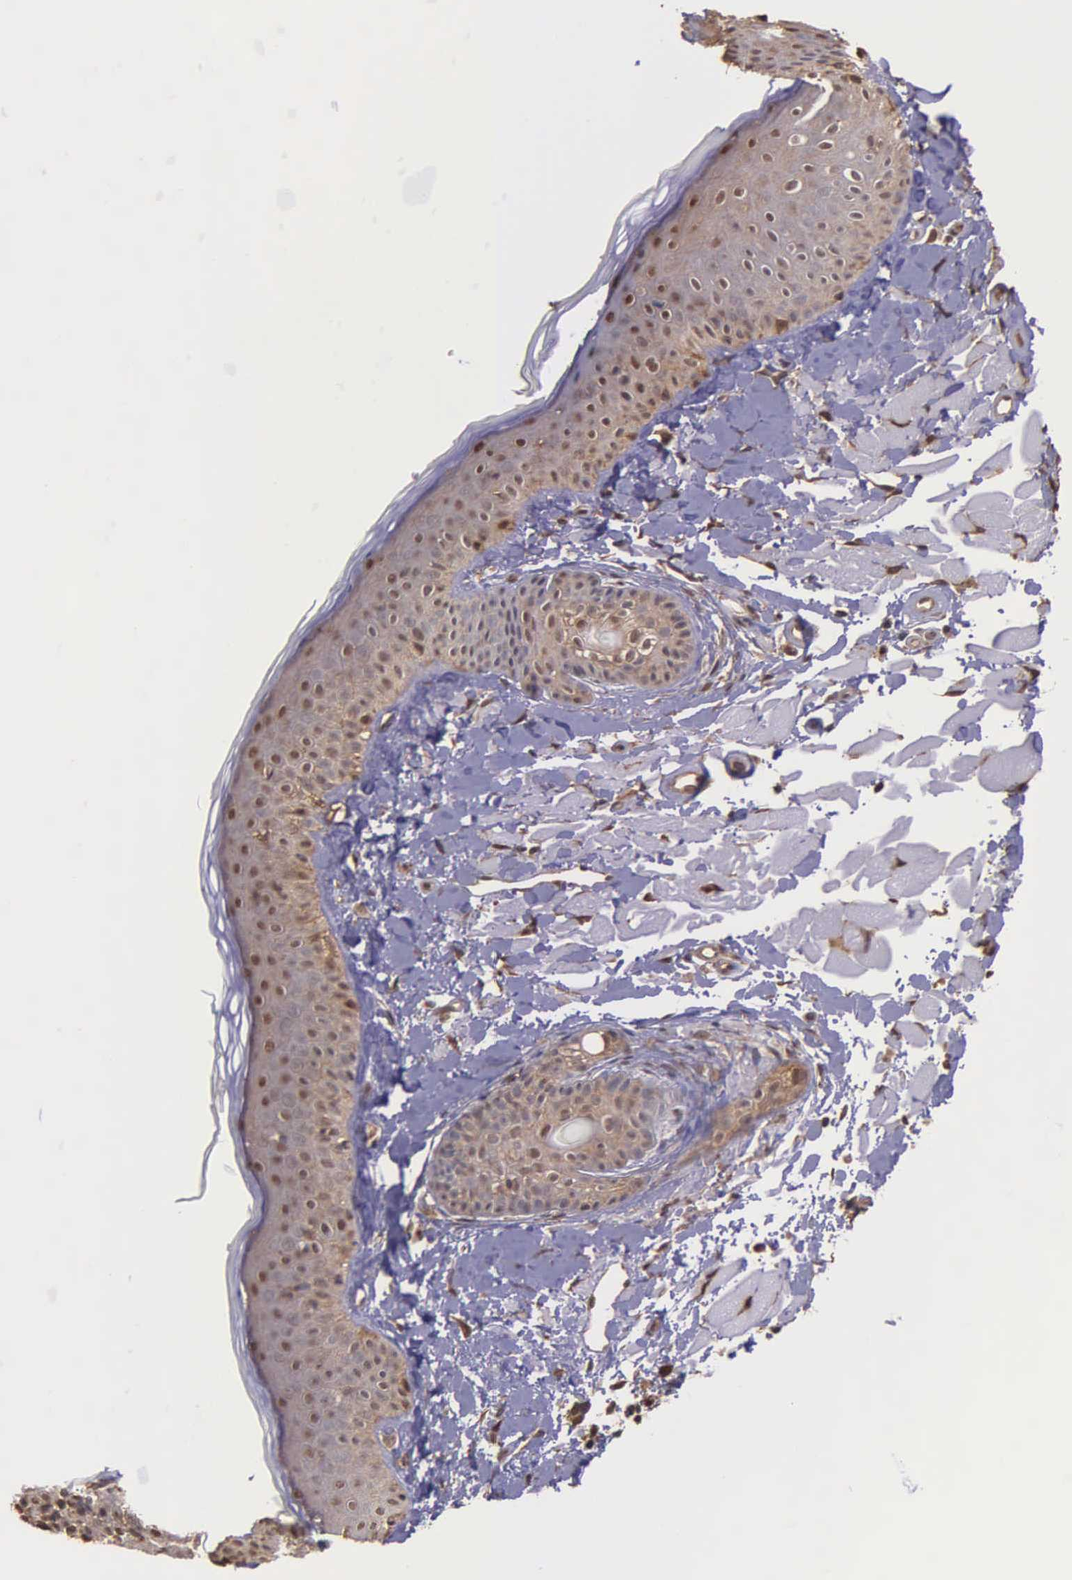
{"staining": {"intensity": "moderate", "quantity": ">75%", "location": "cytoplasmic/membranous,nuclear"}, "tissue": "skin", "cell_type": "Fibroblasts", "image_type": "normal", "snomed": [{"axis": "morphology", "description": "Normal tissue, NOS"}, {"axis": "topography", "description": "Skin"}], "caption": "Brown immunohistochemical staining in normal human skin displays moderate cytoplasmic/membranous,nuclear positivity in about >75% of fibroblasts.", "gene": "PSMC1", "patient": {"sex": "male", "age": 86}}